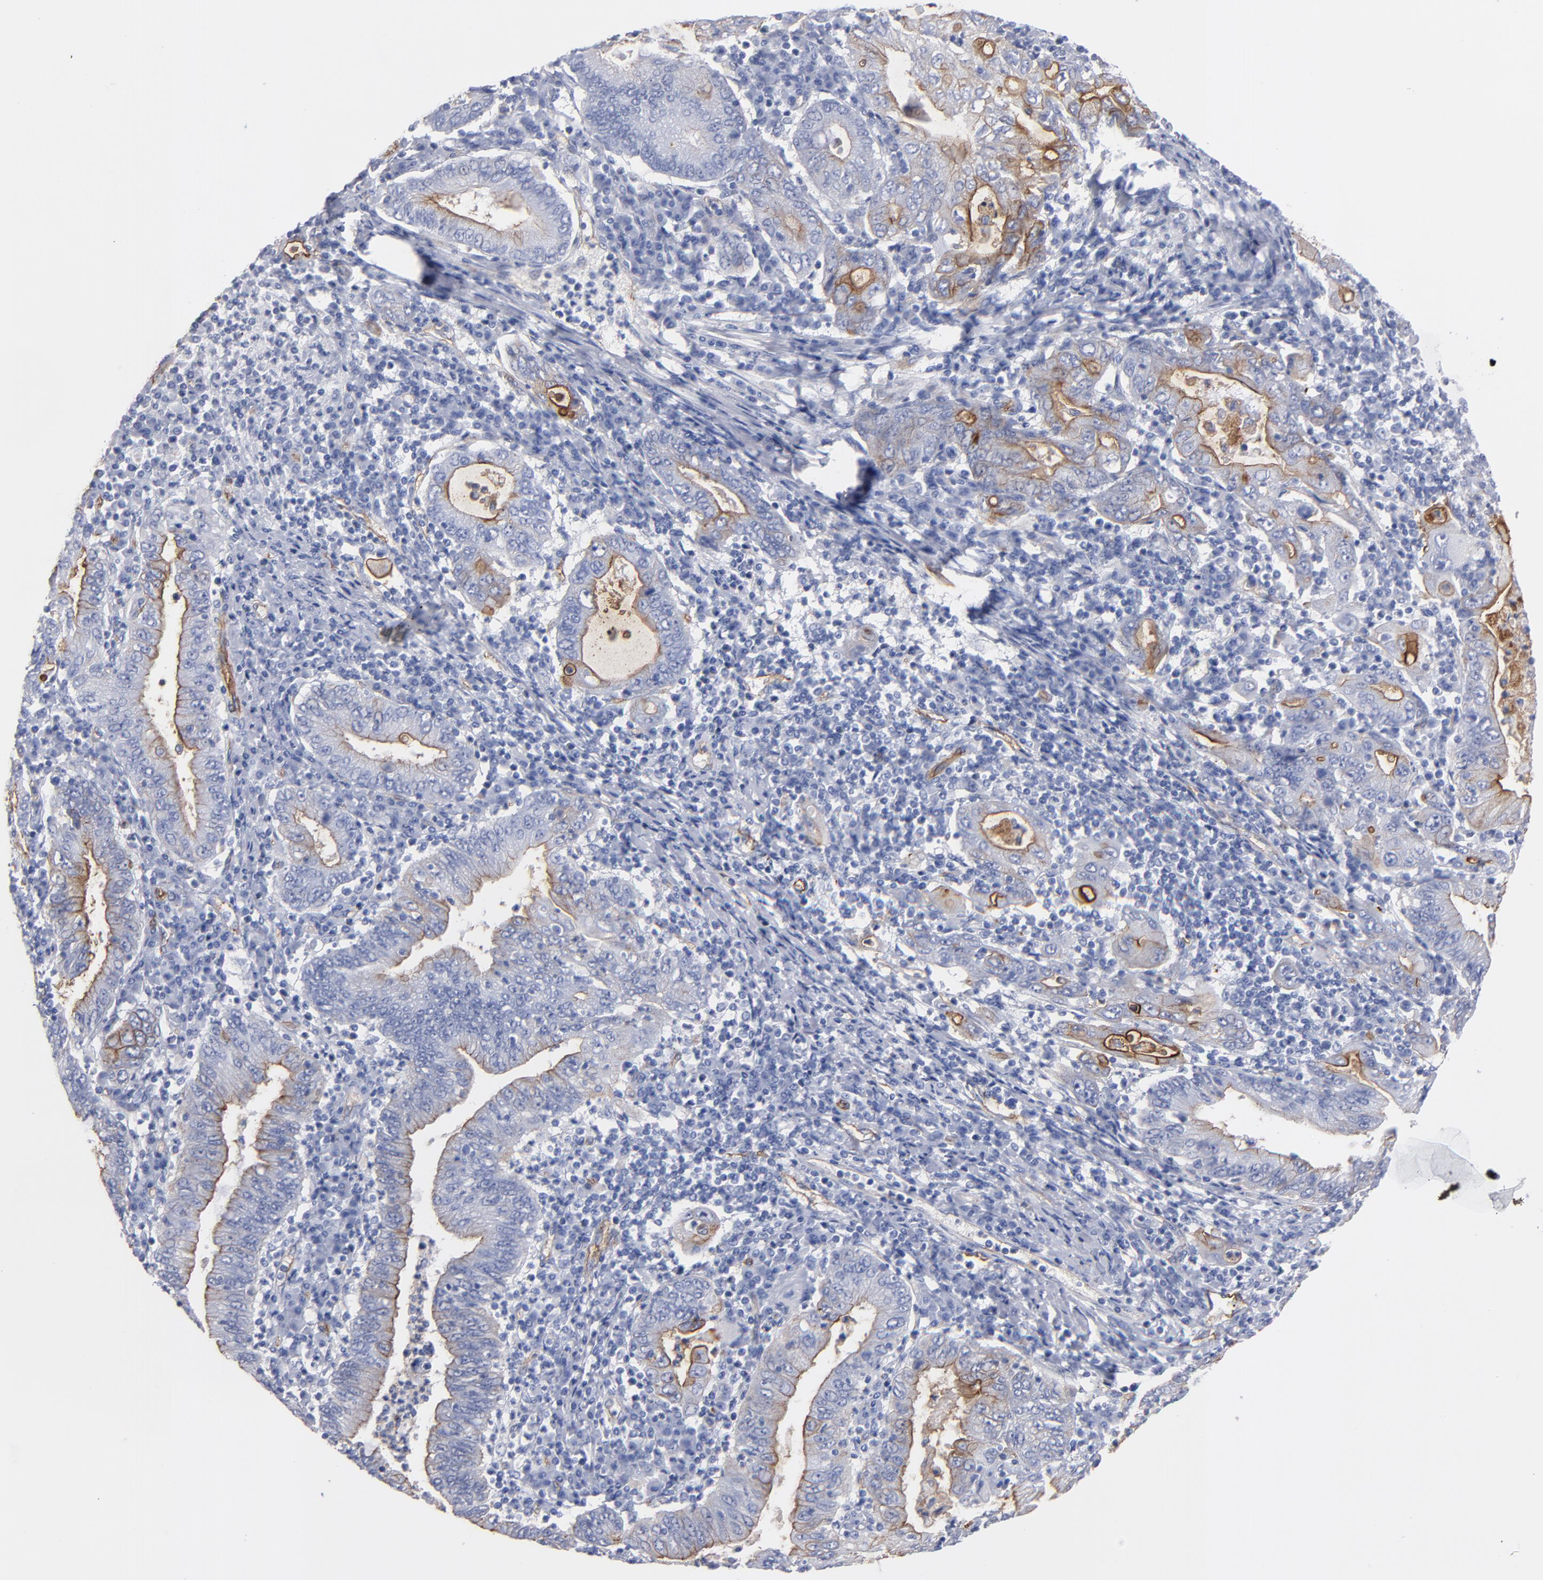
{"staining": {"intensity": "moderate", "quantity": "<25%", "location": "cytoplasmic/membranous"}, "tissue": "stomach cancer", "cell_type": "Tumor cells", "image_type": "cancer", "snomed": [{"axis": "morphology", "description": "Normal tissue, NOS"}, {"axis": "morphology", "description": "Adenocarcinoma, NOS"}, {"axis": "topography", "description": "Esophagus"}, {"axis": "topography", "description": "Stomach, upper"}, {"axis": "topography", "description": "Peripheral nerve tissue"}], "caption": "Stomach cancer (adenocarcinoma) tissue displays moderate cytoplasmic/membranous expression in approximately <25% of tumor cells, visualized by immunohistochemistry.", "gene": "TM4SF1", "patient": {"sex": "male", "age": 62}}